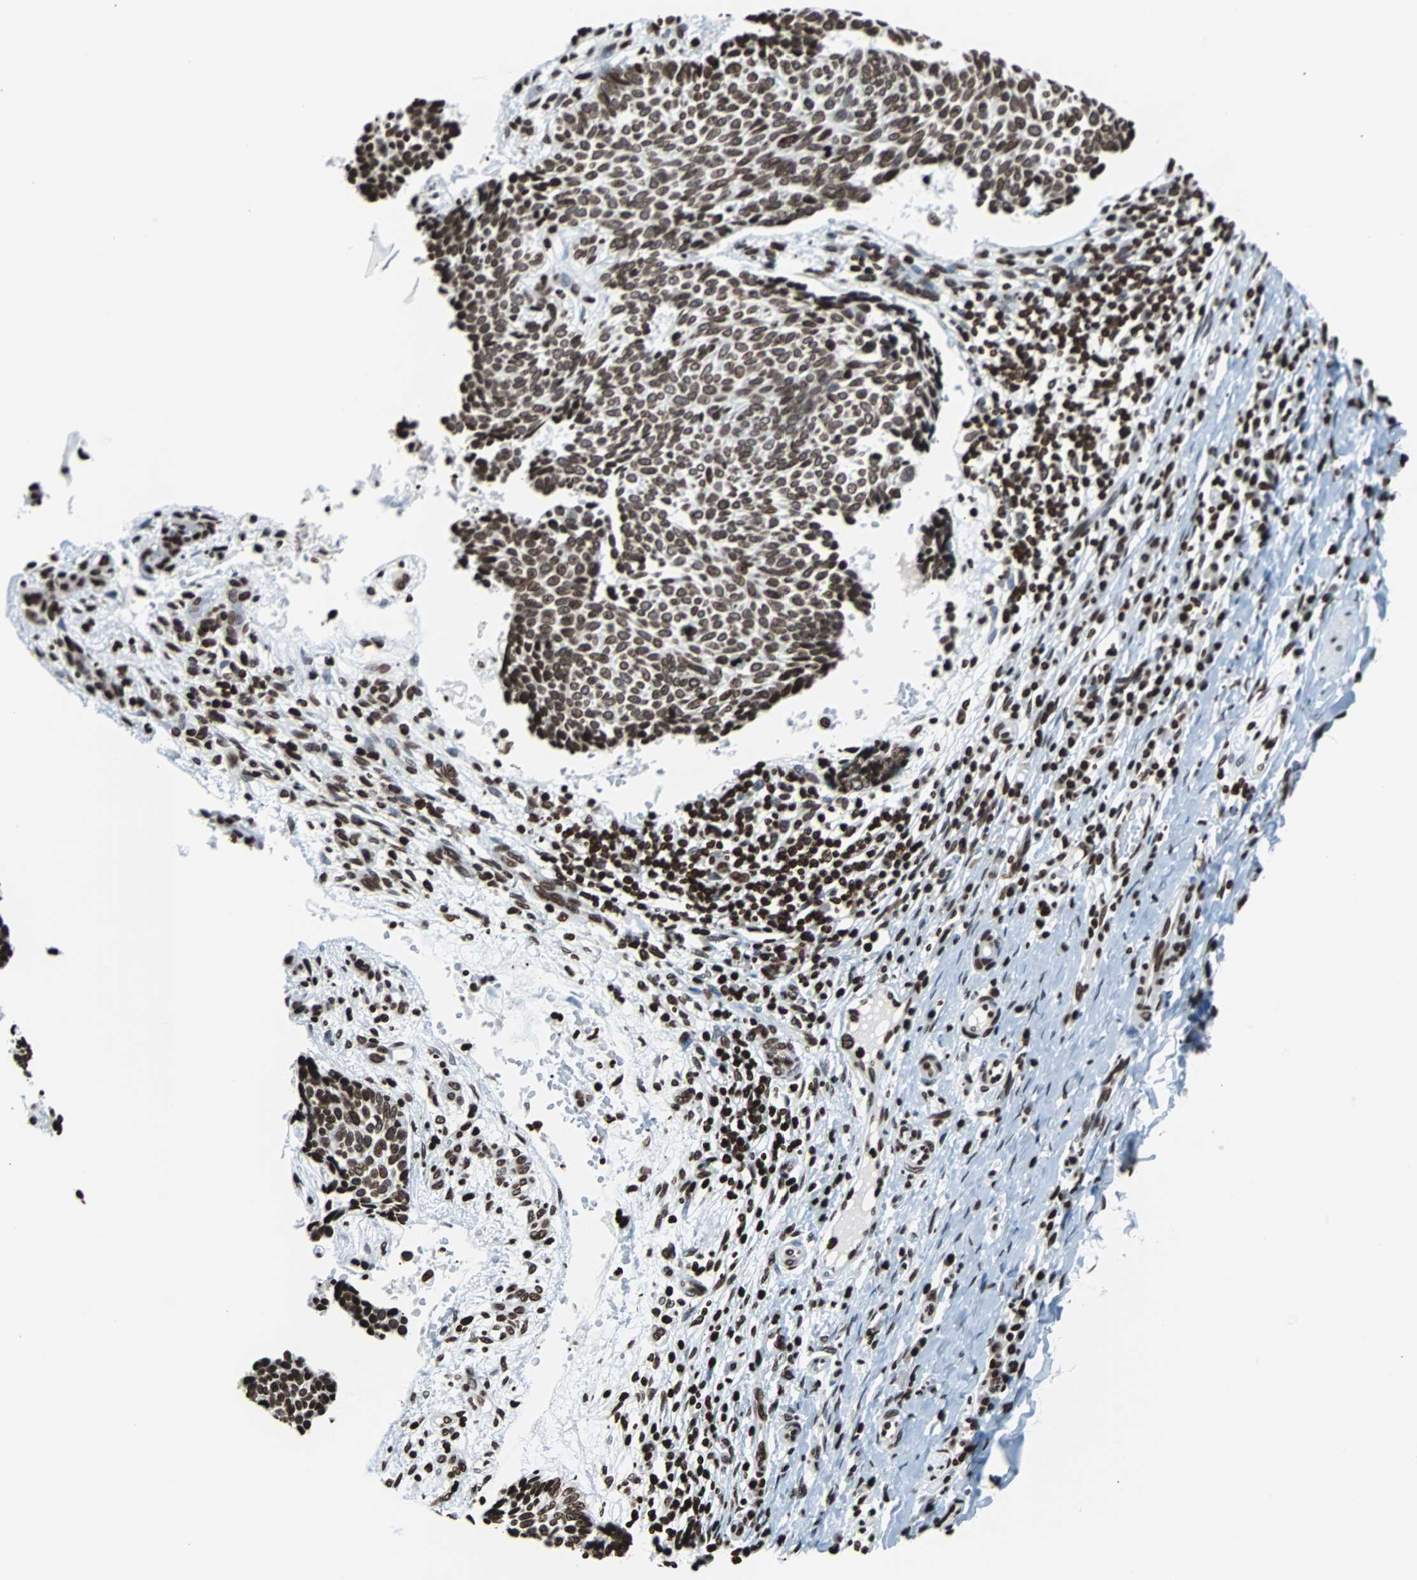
{"staining": {"intensity": "strong", "quantity": ">75%", "location": "nuclear"}, "tissue": "skin cancer", "cell_type": "Tumor cells", "image_type": "cancer", "snomed": [{"axis": "morphology", "description": "Normal tissue, NOS"}, {"axis": "morphology", "description": "Basal cell carcinoma"}, {"axis": "topography", "description": "Skin"}], "caption": "A brown stain labels strong nuclear expression of a protein in human skin cancer tumor cells.", "gene": "H2BC18", "patient": {"sex": "male", "age": 87}}